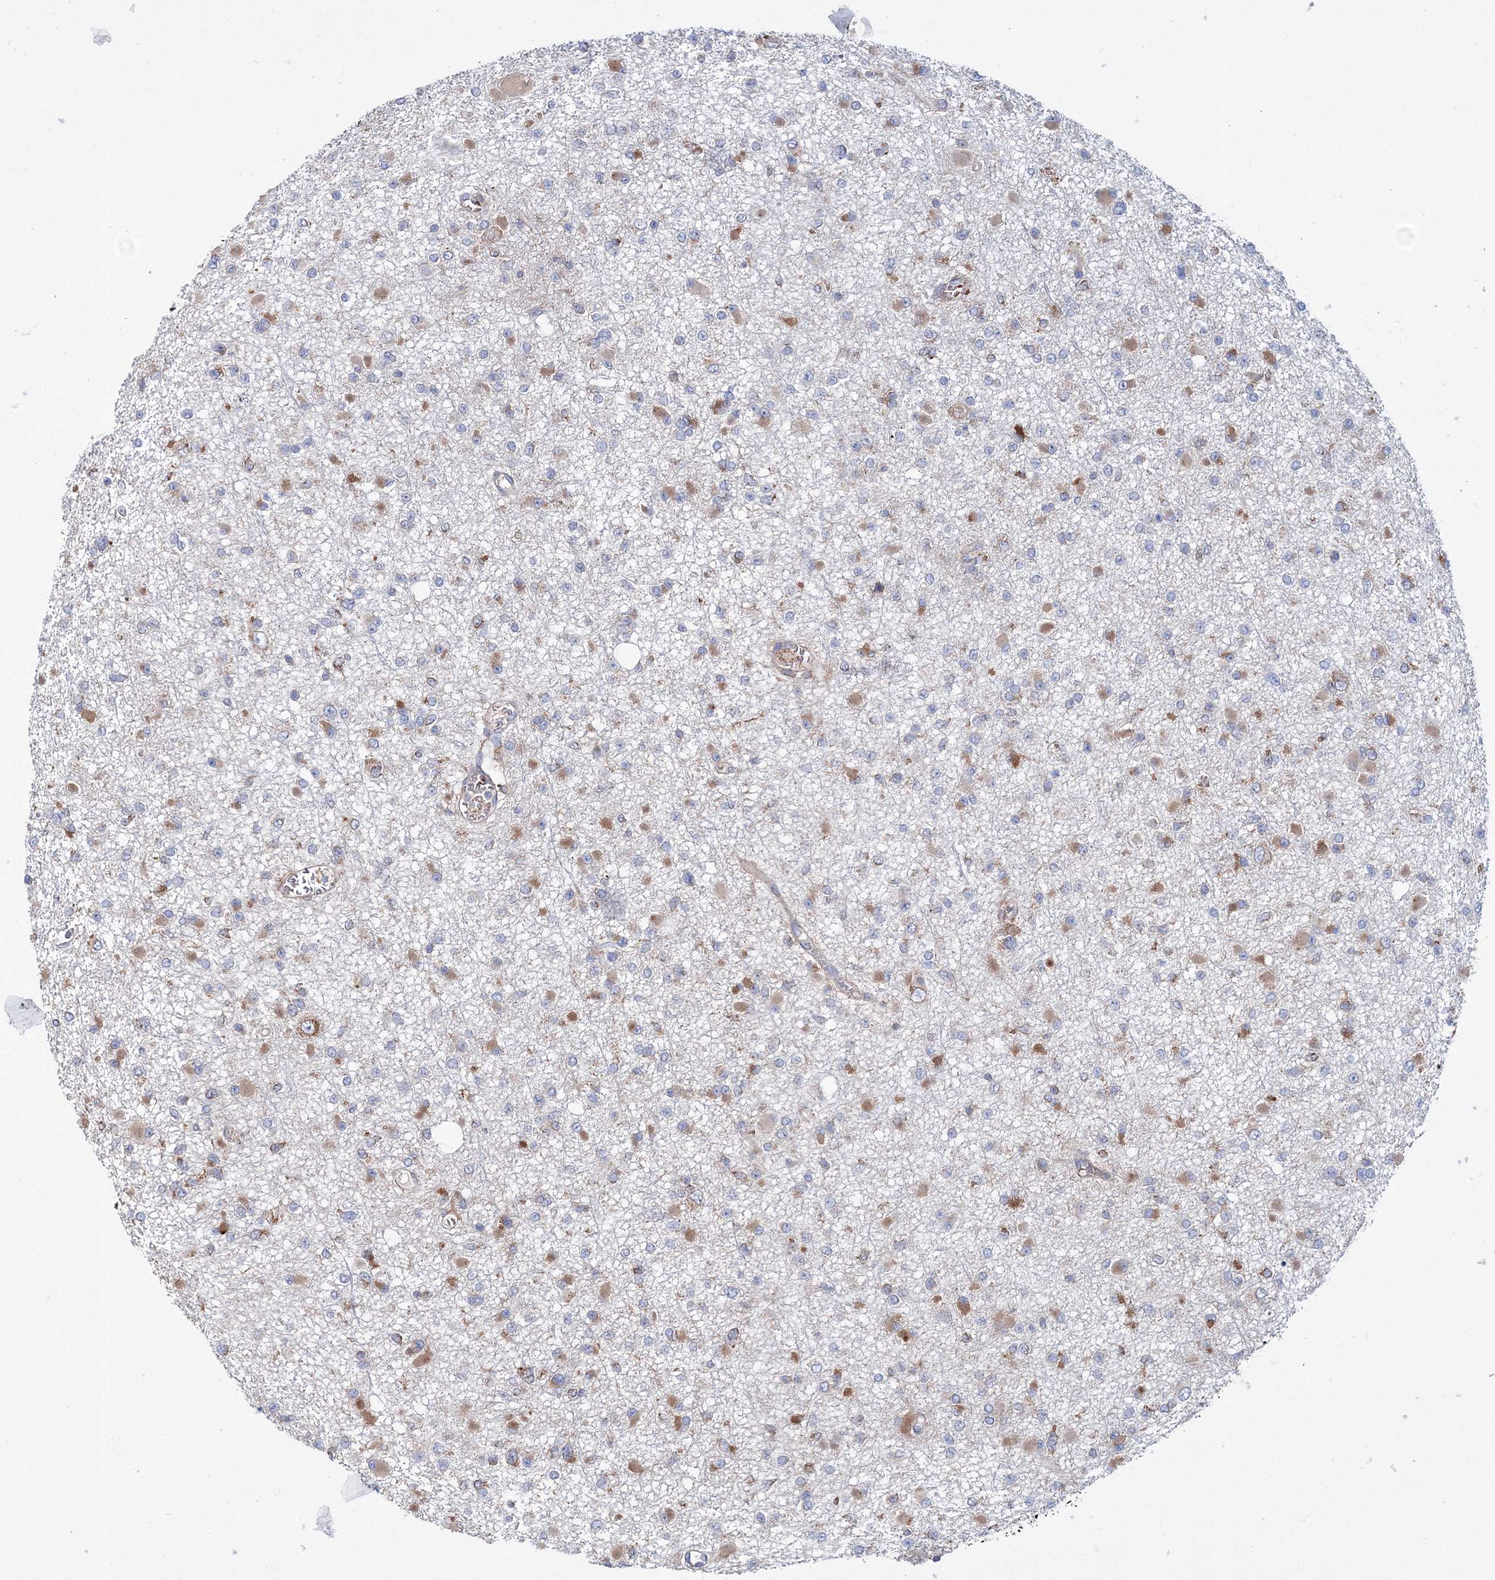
{"staining": {"intensity": "weak", "quantity": "<25%", "location": "cytoplasmic/membranous"}, "tissue": "glioma", "cell_type": "Tumor cells", "image_type": "cancer", "snomed": [{"axis": "morphology", "description": "Glioma, malignant, Low grade"}, {"axis": "topography", "description": "Brain"}], "caption": "This photomicrograph is of glioma stained with immunohistochemistry to label a protein in brown with the nuclei are counter-stained blue. There is no expression in tumor cells.", "gene": "VPS8", "patient": {"sex": "female", "age": 22}}